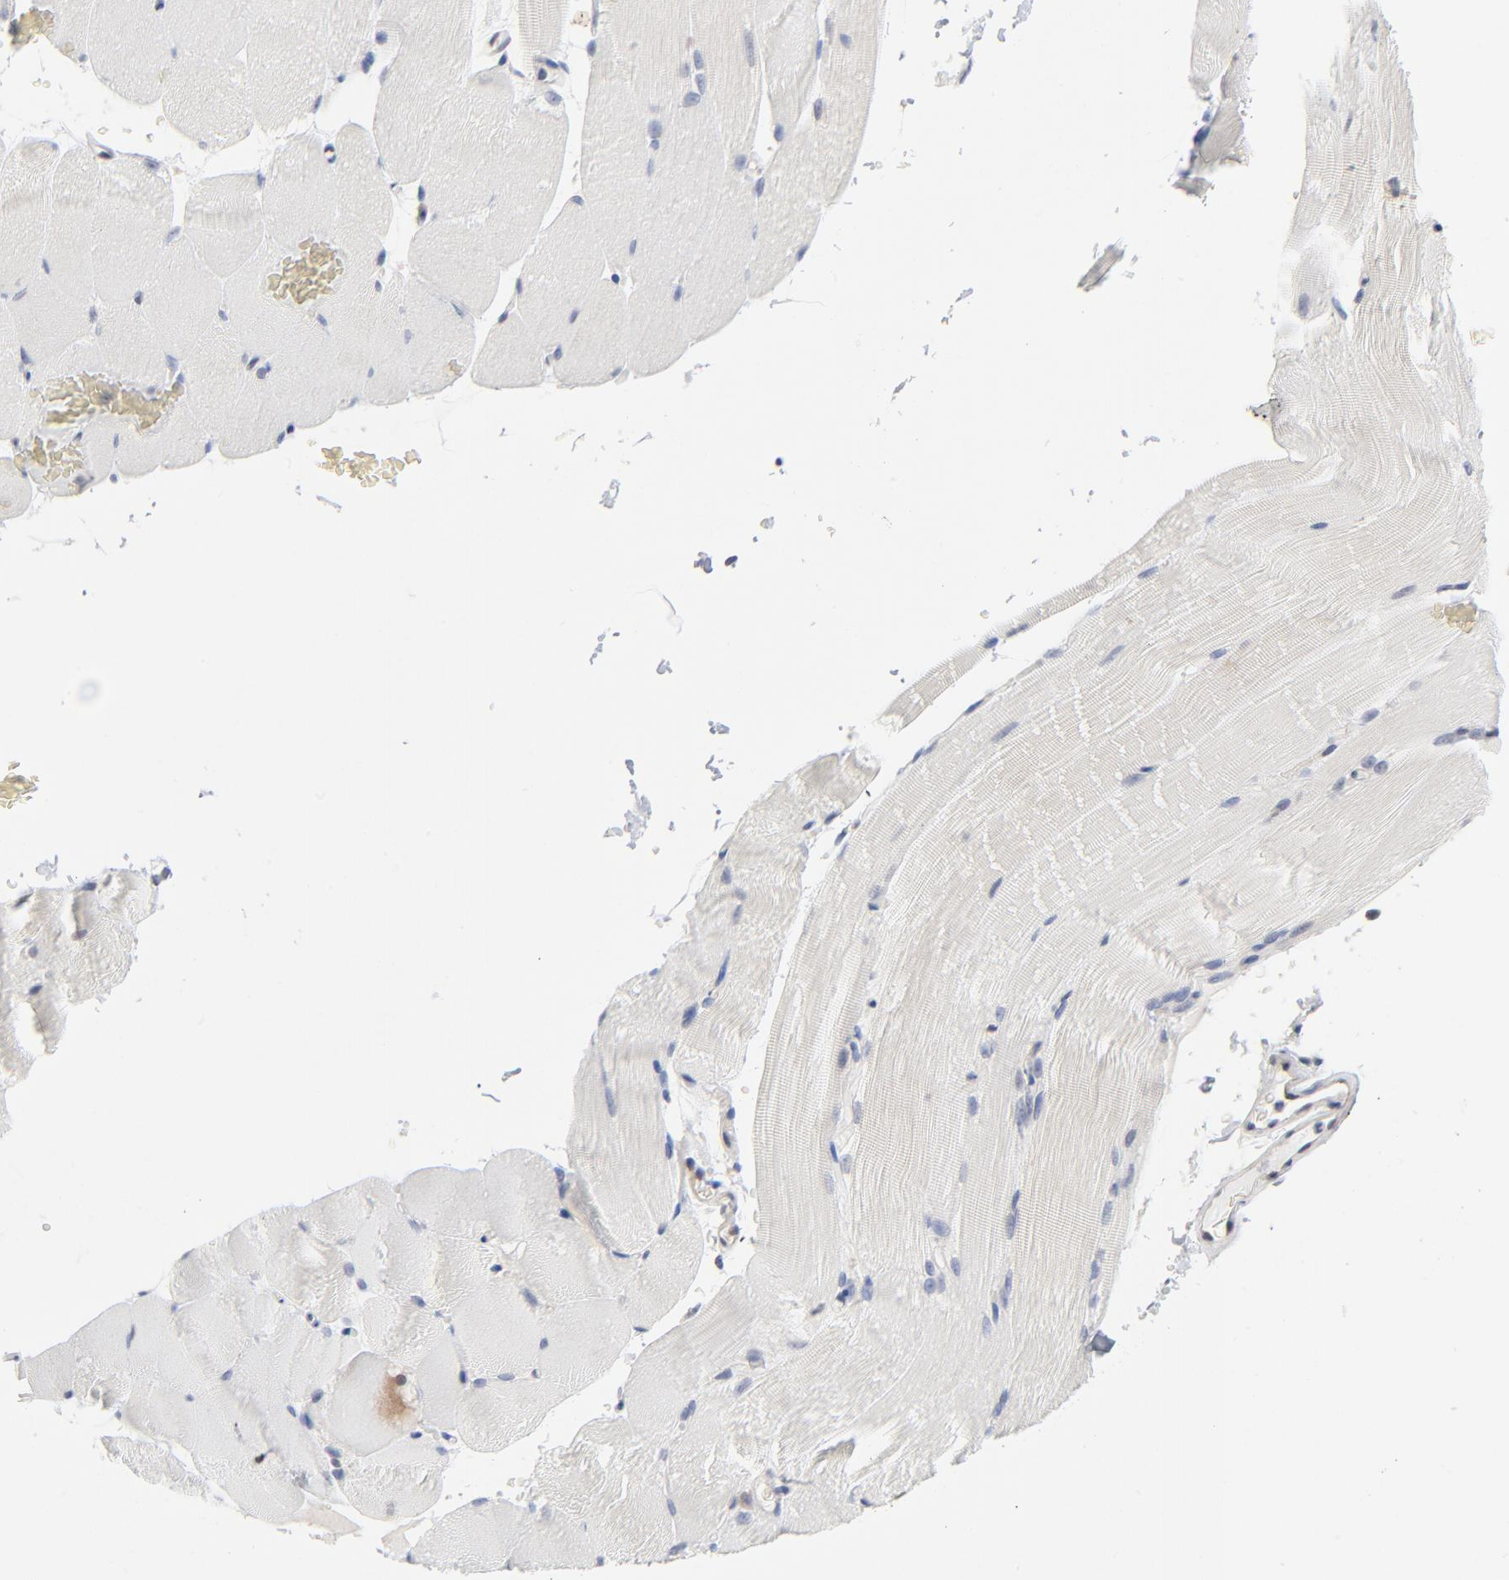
{"staining": {"intensity": "negative", "quantity": "none", "location": "none"}, "tissue": "skeletal muscle", "cell_type": "Myocytes", "image_type": "normal", "snomed": [{"axis": "morphology", "description": "Normal tissue, NOS"}, {"axis": "topography", "description": "Skeletal muscle"}], "caption": "Human skeletal muscle stained for a protein using immunohistochemistry (IHC) shows no positivity in myocytes.", "gene": "RPS6KB1", "patient": {"sex": "female", "age": 37}}